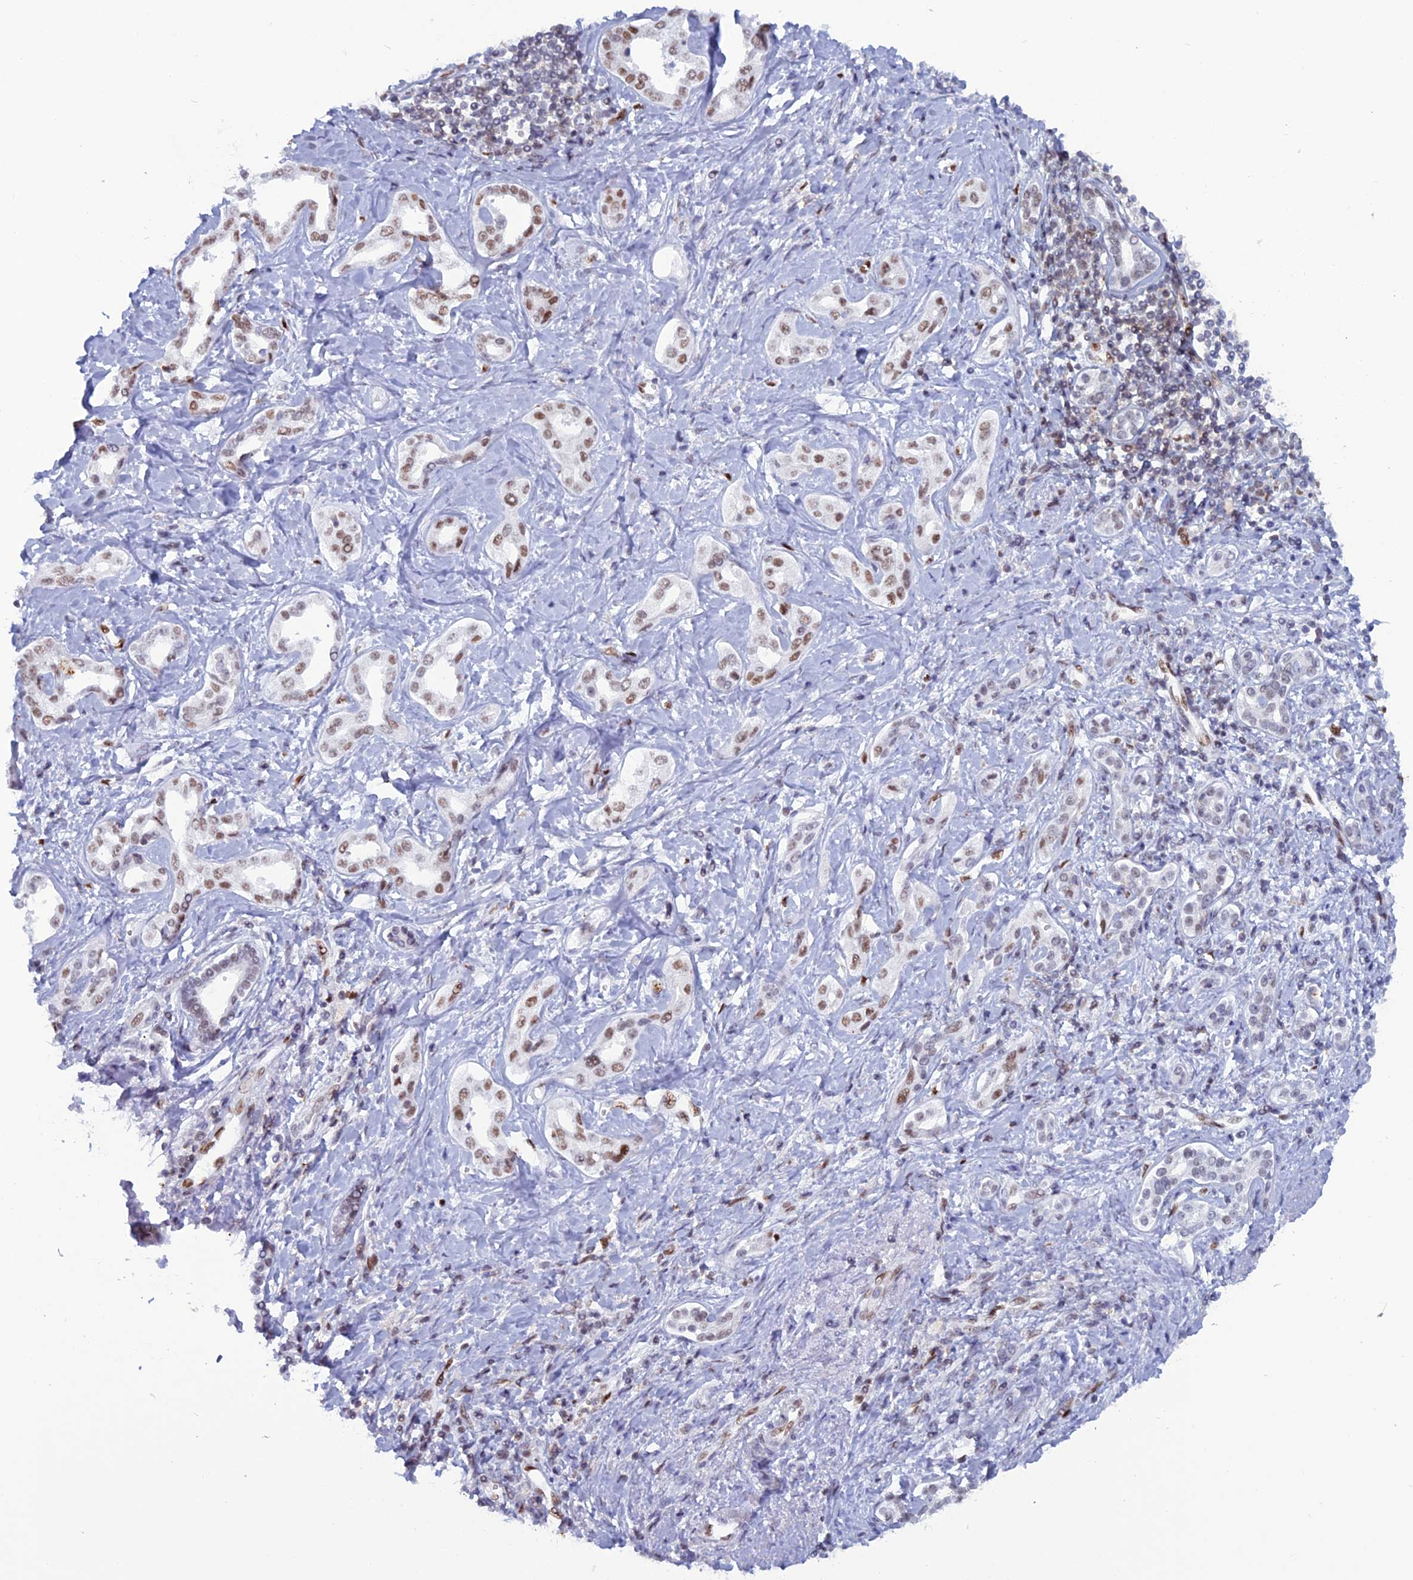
{"staining": {"intensity": "moderate", "quantity": "25%-75%", "location": "nuclear"}, "tissue": "liver cancer", "cell_type": "Tumor cells", "image_type": "cancer", "snomed": [{"axis": "morphology", "description": "Cholangiocarcinoma"}, {"axis": "topography", "description": "Liver"}], "caption": "A high-resolution image shows immunohistochemistry (IHC) staining of cholangiocarcinoma (liver), which demonstrates moderate nuclear expression in about 25%-75% of tumor cells.", "gene": "NOL4L", "patient": {"sex": "female", "age": 77}}